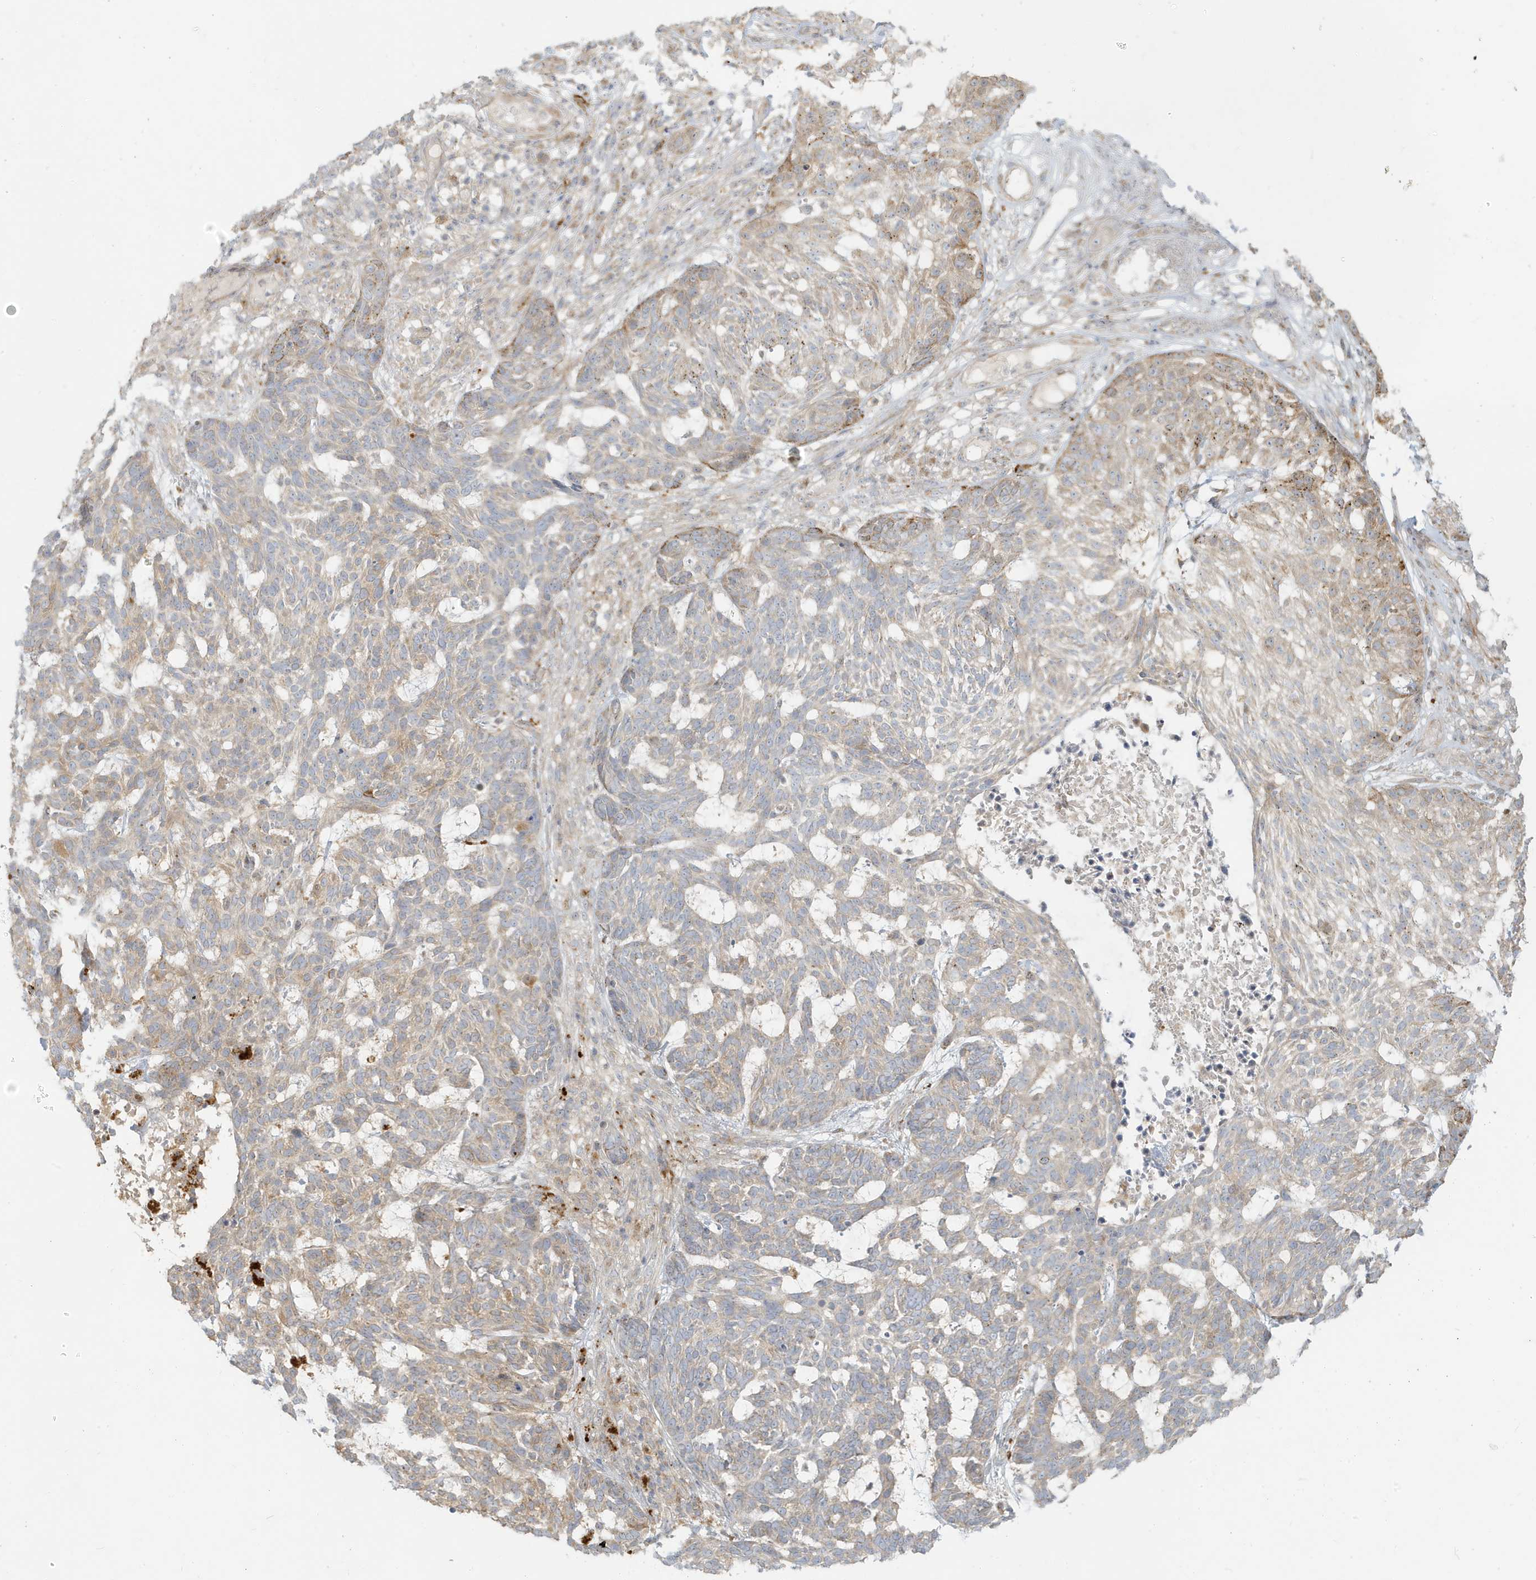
{"staining": {"intensity": "weak", "quantity": "25%-75%", "location": "cytoplasmic/membranous"}, "tissue": "skin cancer", "cell_type": "Tumor cells", "image_type": "cancer", "snomed": [{"axis": "morphology", "description": "Basal cell carcinoma"}, {"axis": "topography", "description": "Skin"}], "caption": "IHC of skin basal cell carcinoma exhibits low levels of weak cytoplasmic/membranous expression in approximately 25%-75% of tumor cells.", "gene": "MCOLN1", "patient": {"sex": "male", "age": 85}}